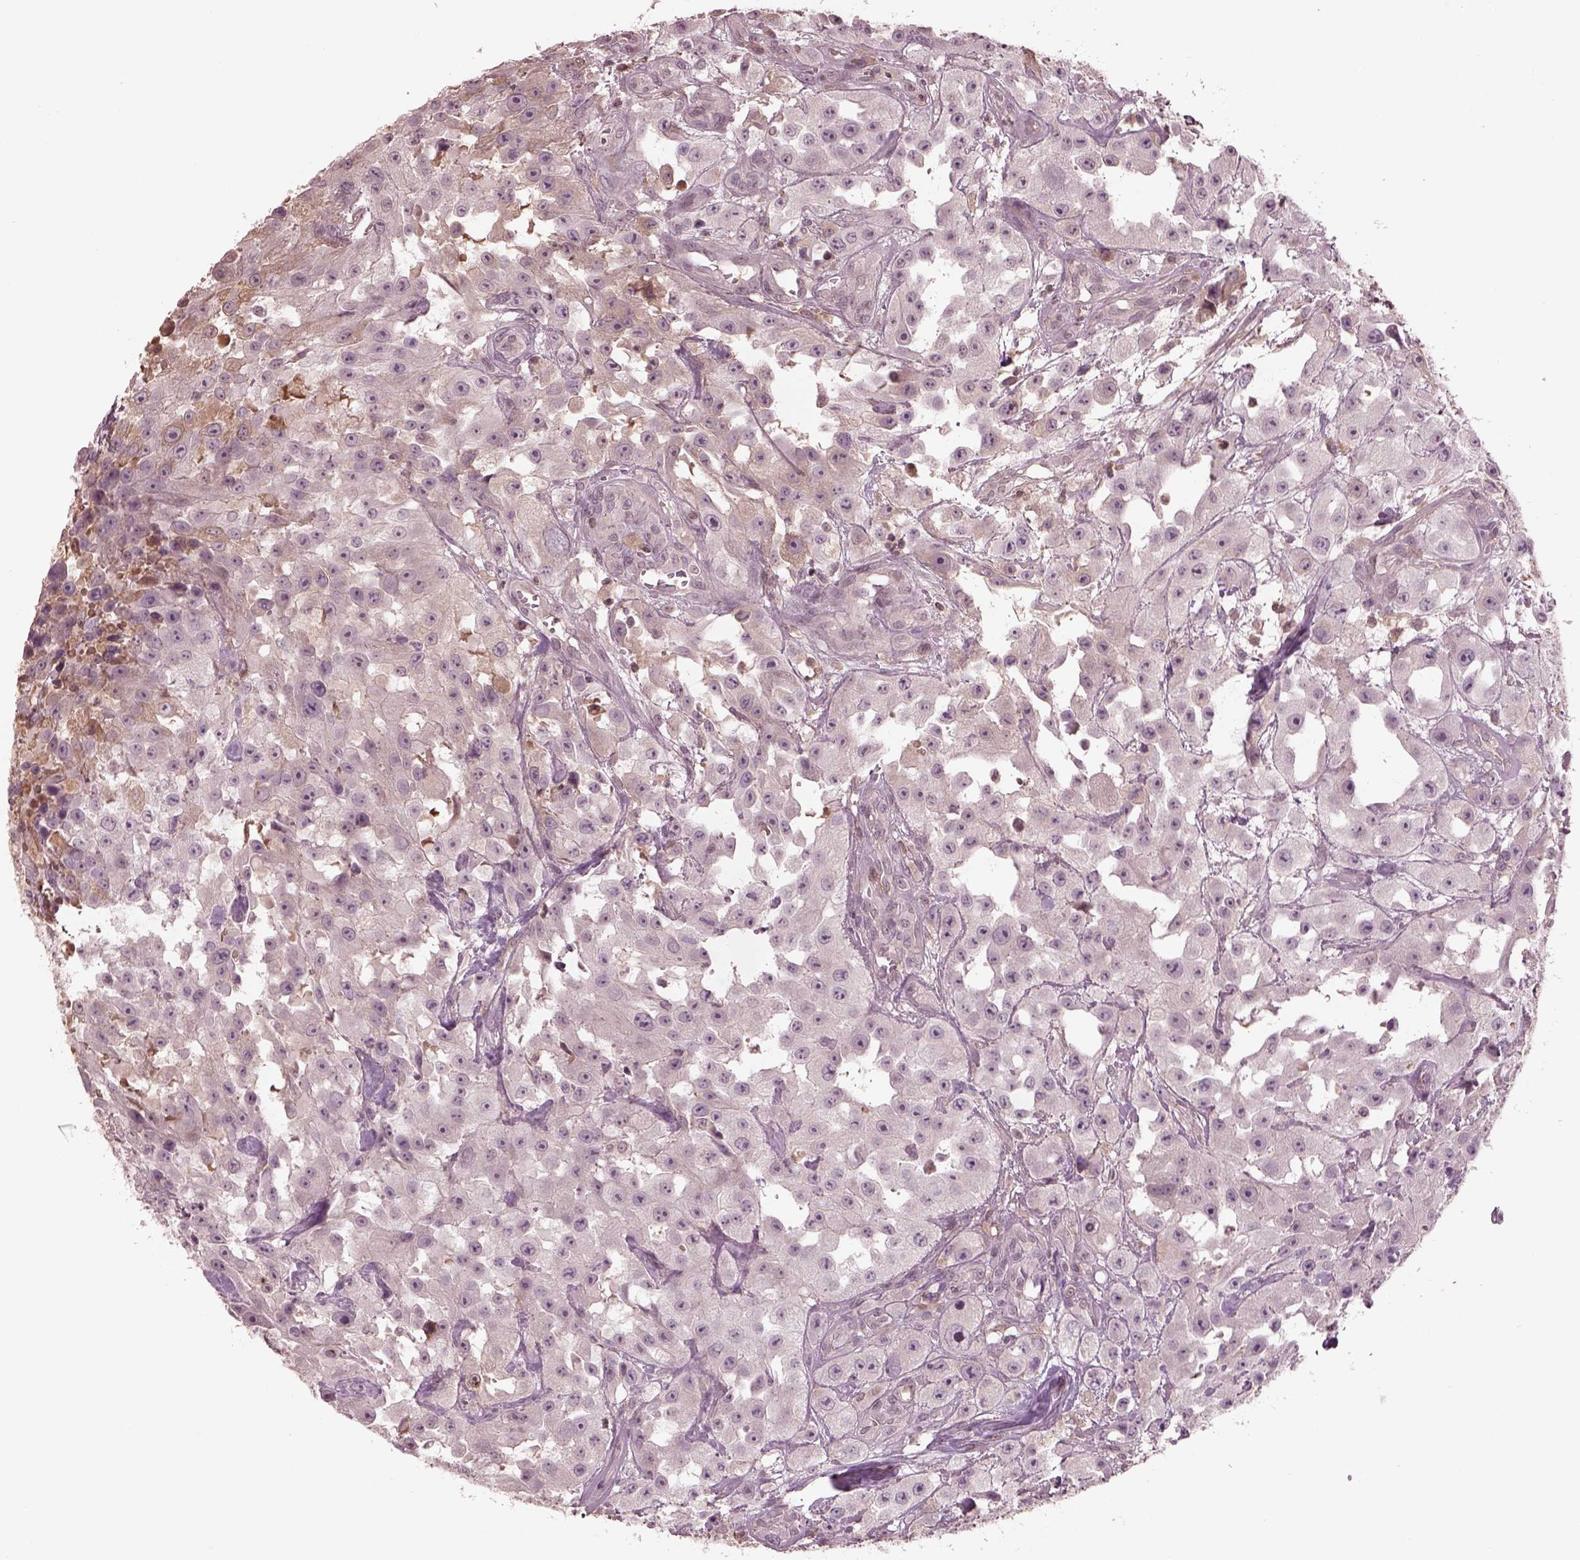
{"staining": {"intensity": "negative", "quantity": "none", "location": "none"}, "tissue": "urothelial cancer", "cell_type": "Tumor cells", "image_type": "cancer", "snomed": [{"axis": "morphology", "description": "Urothelial carcinoma, High grade"}, {"axis": "topography", "description": "Urinary bladder"}], "caption": "Tumor cells show no significant positivity in urothelial cancer. (Stains: DAB immunohistochemistry (IHC) with hematoxylin counter stain, Microscopy: brightfield microscopy at high magnification).", "gene": "PTX4", "patient": {"sex": "male", "age": 79}}